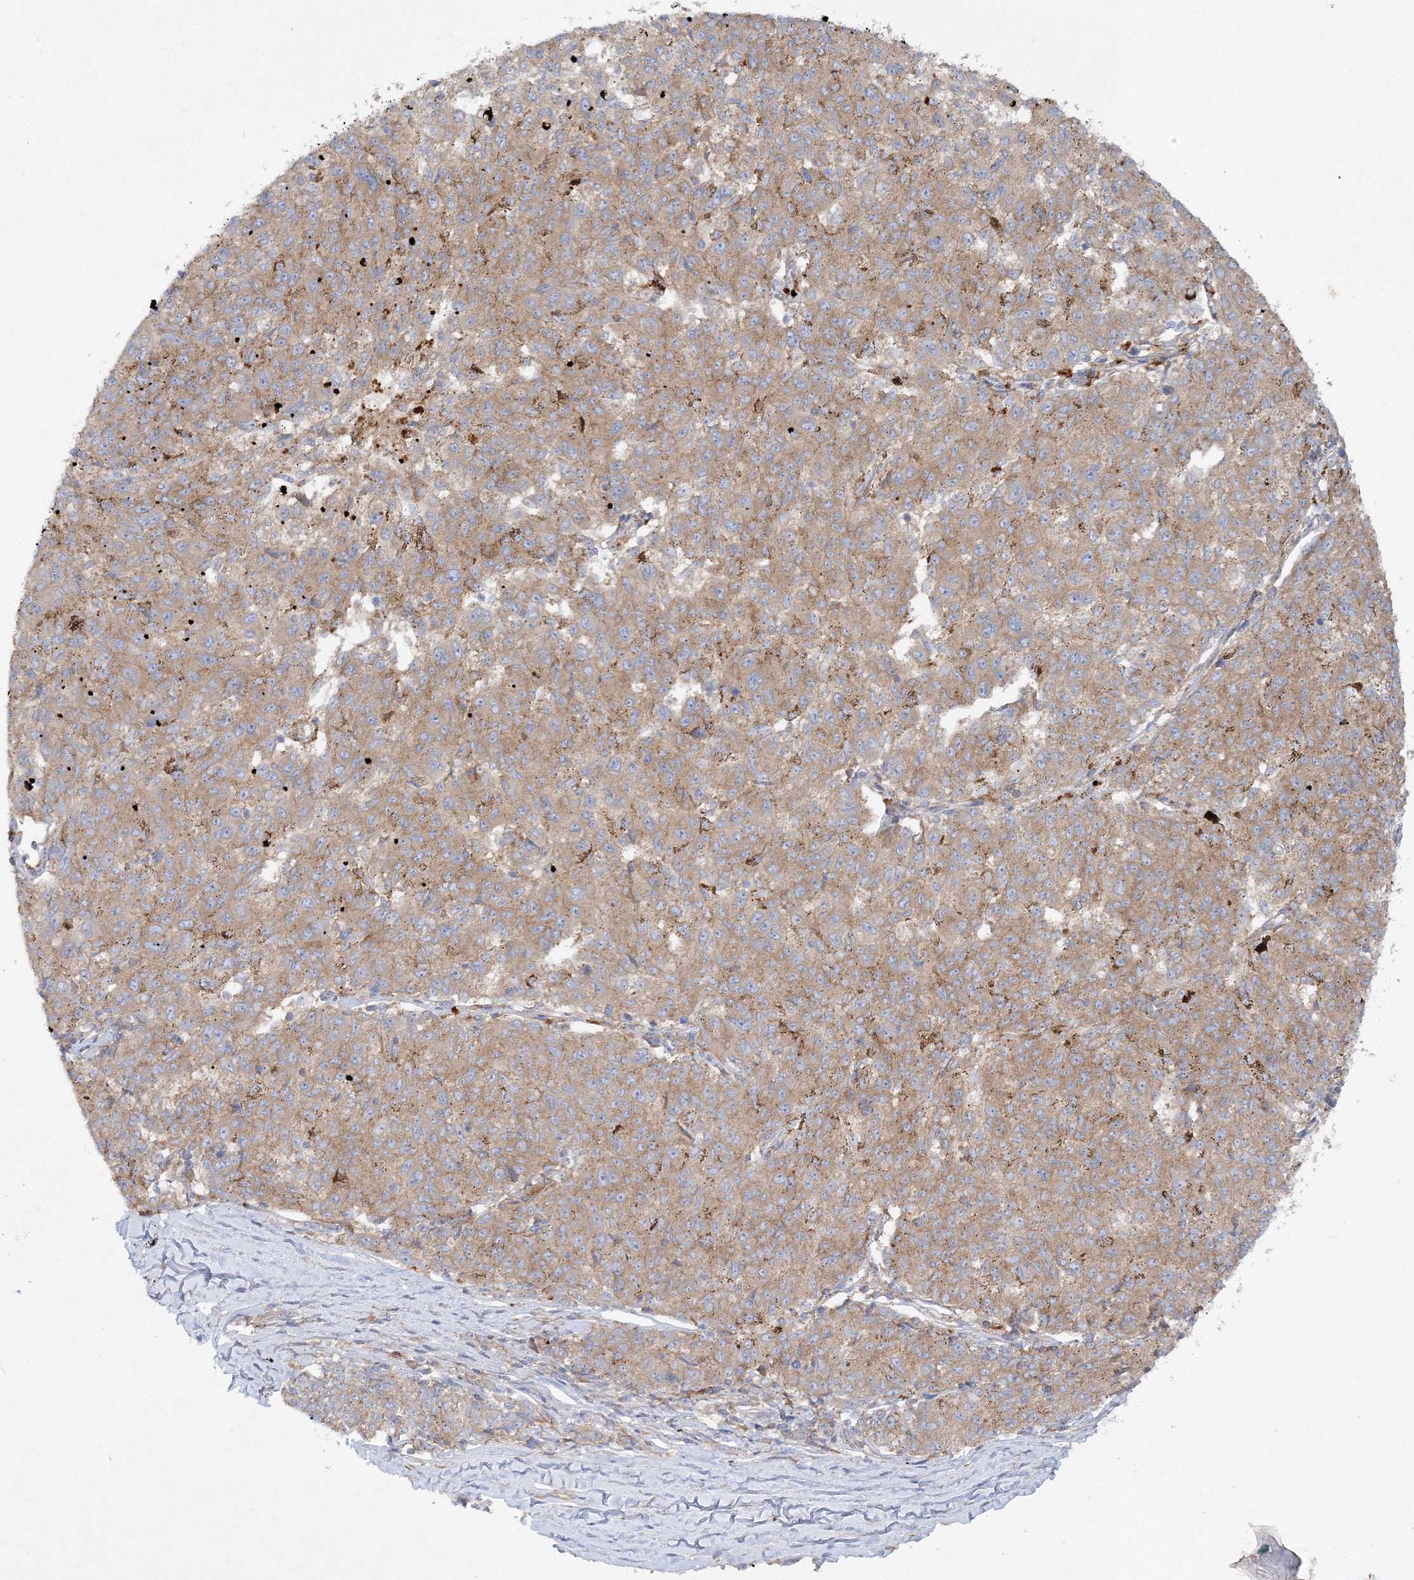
{"staining": {"intensity": "moderate", "quantity": ">75%", "location": "cytoplasmic/membranous"}, "tissue": "melanoma", "cell_type": "Tumor cells", "image_type": "cancer", "snomed": [{"axis": "morphology", "description": "Malignant melanoma, NOS"}, {"axis": "topography", "description": "Skin"}], "caption": "An image of melanoma stained for a protein exhibits moderate cytoplasmic/membranous brown staining in tumor cells. (Stains: DAB (3,3'-diaminobenzidine) in brown, nuclei in blue, Microscopy: brightfield microscopy at high magnification).", "gene": "WDR37", "patient": {"sex": "female", "age": 72}}